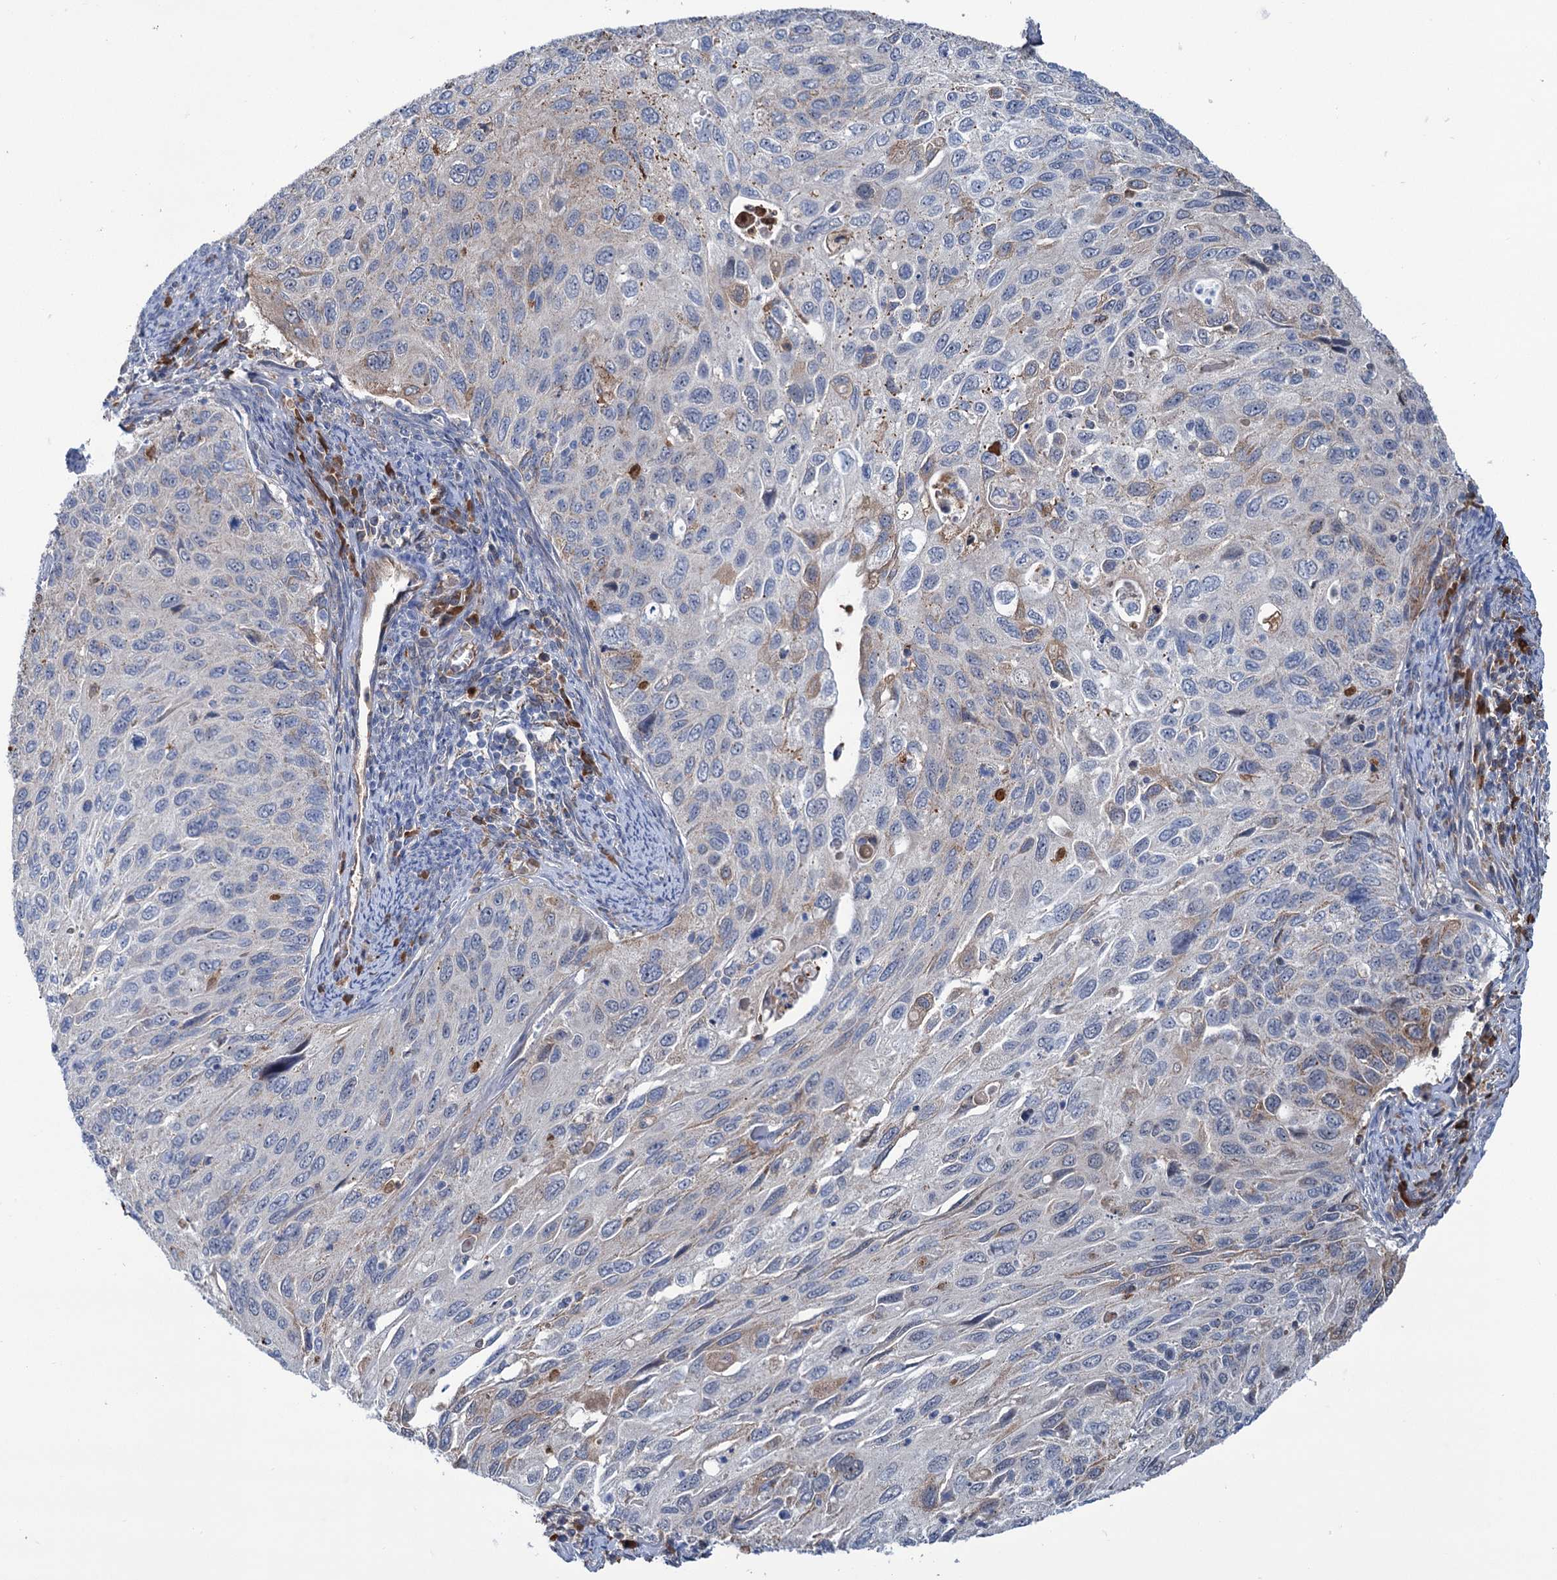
{"staining": {"intensity": "weak", "quantity": "<25%", "location": "cytoplasmic/membranous"}, "tissue": "cervical cancer", "cell_type": "Tumor cells", "image_type": "cancer", "snomed": [{"axis": "morphology", "description": "Squamous cell carcinoma, NOS"}, {"axis": "topography", "description": "Cervix"}], "caption": "An IHC image of cervical cancer is shown. There is no staining in tumor cells of cervical cancer.", "gene": "LPIN1", "patient": {"sex": "female", "age": 70}}